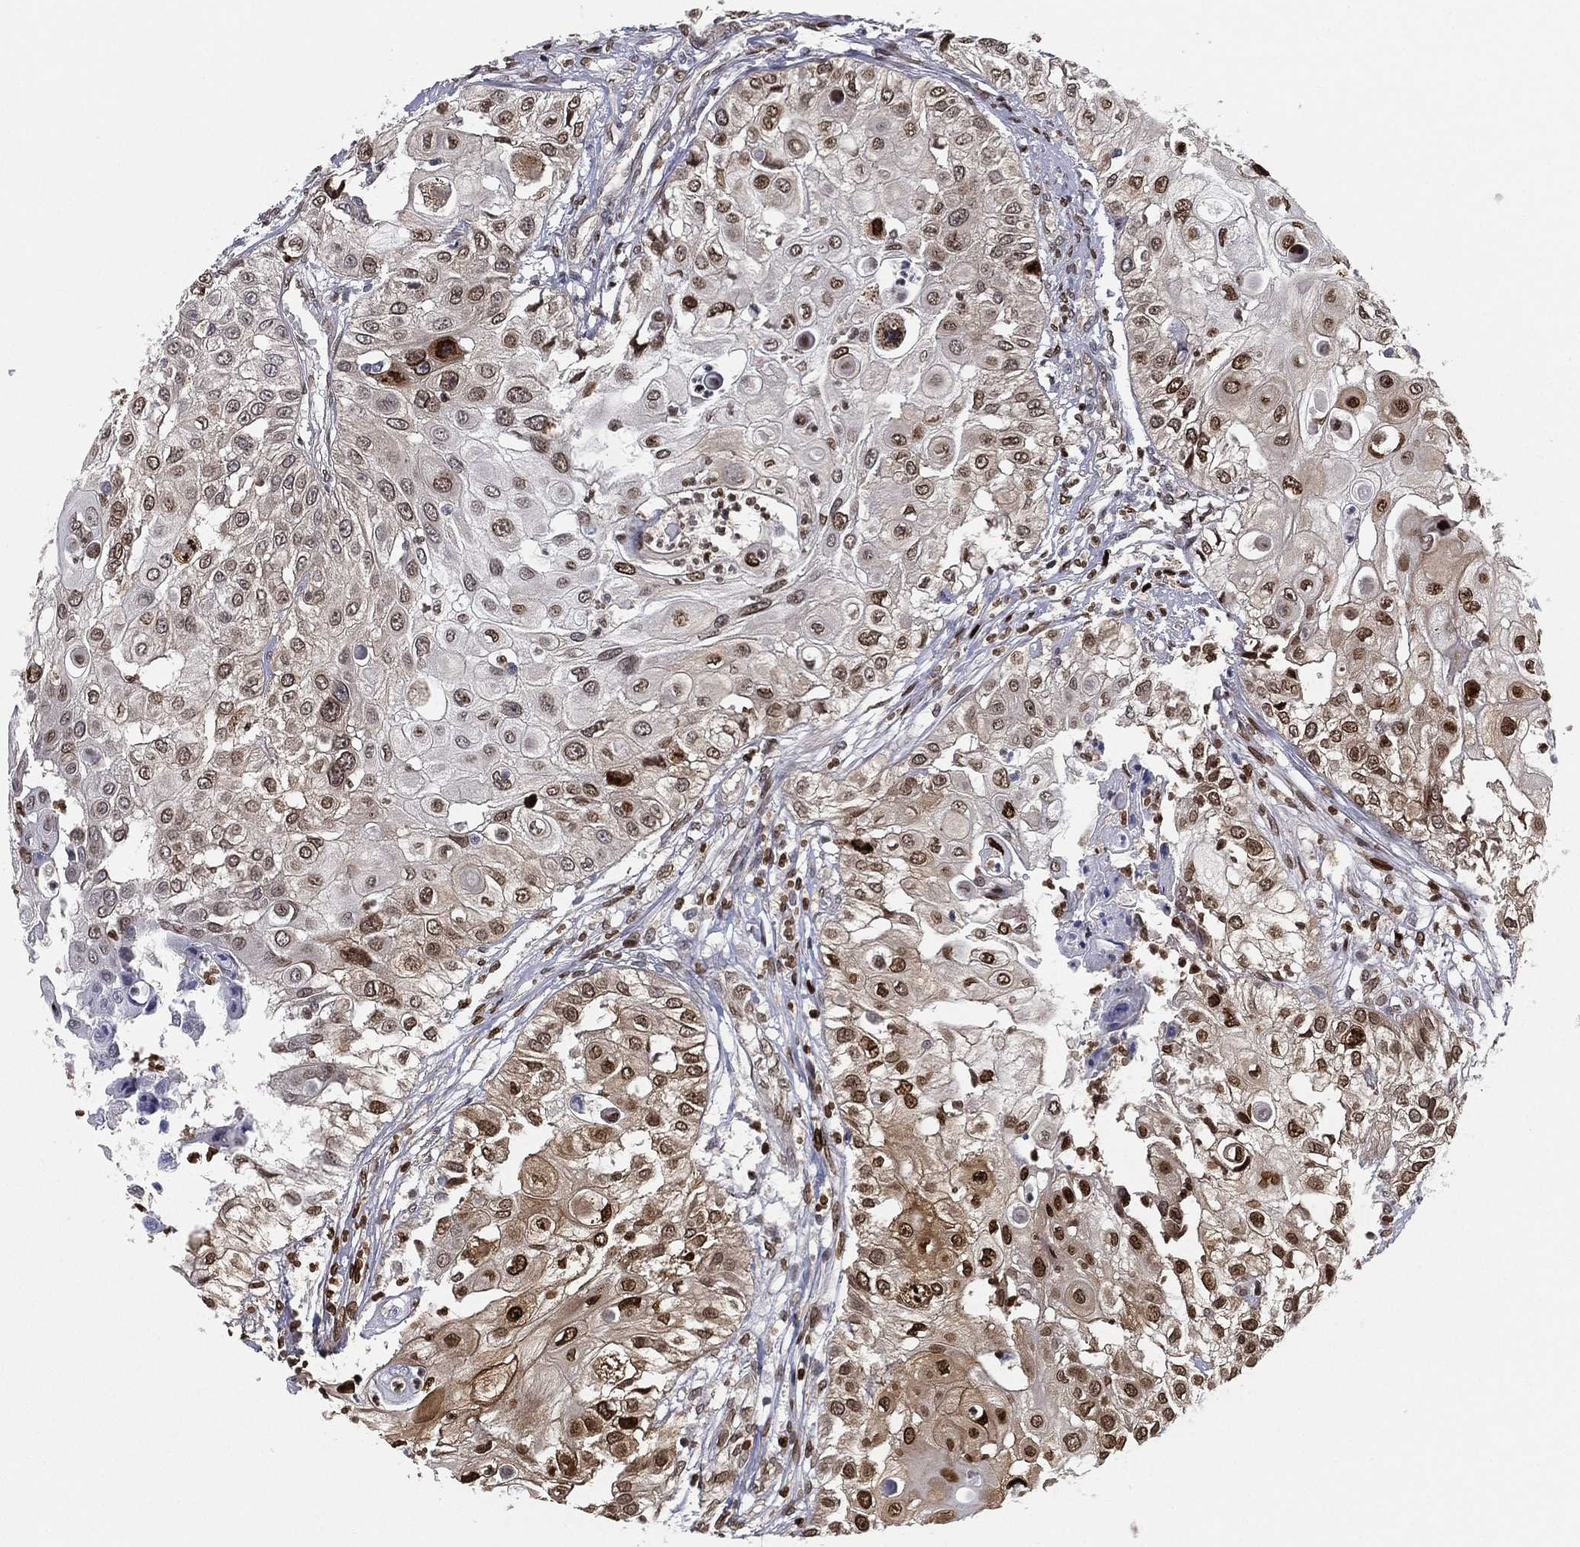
{"staining": {"intensity": "moderate", "quantity": "25%-75%", "location": "nuclear"}, "tissue": "urothelial cancer", "cell_type": "Tumor cells", "image_type": "cancer", "snomed": [{"axis": "morphology", "description": "Urothelial carcinoma, High grade"}, {"axis": "topography", "description": "Urinary bladder"}], "caption": "A photomicrograph of urothelial cancer stained for a protein reveals moderate nuclear brown staining in tumor cells. The protein of interest is stained brown, and the nuclei are stained in blue (DAB (3,3'-diaminobenzidine) IHC with brightfield microscopy, high magnification).", "gene": "LMNB1", "patient": {"sex": "female", "age": 79}}